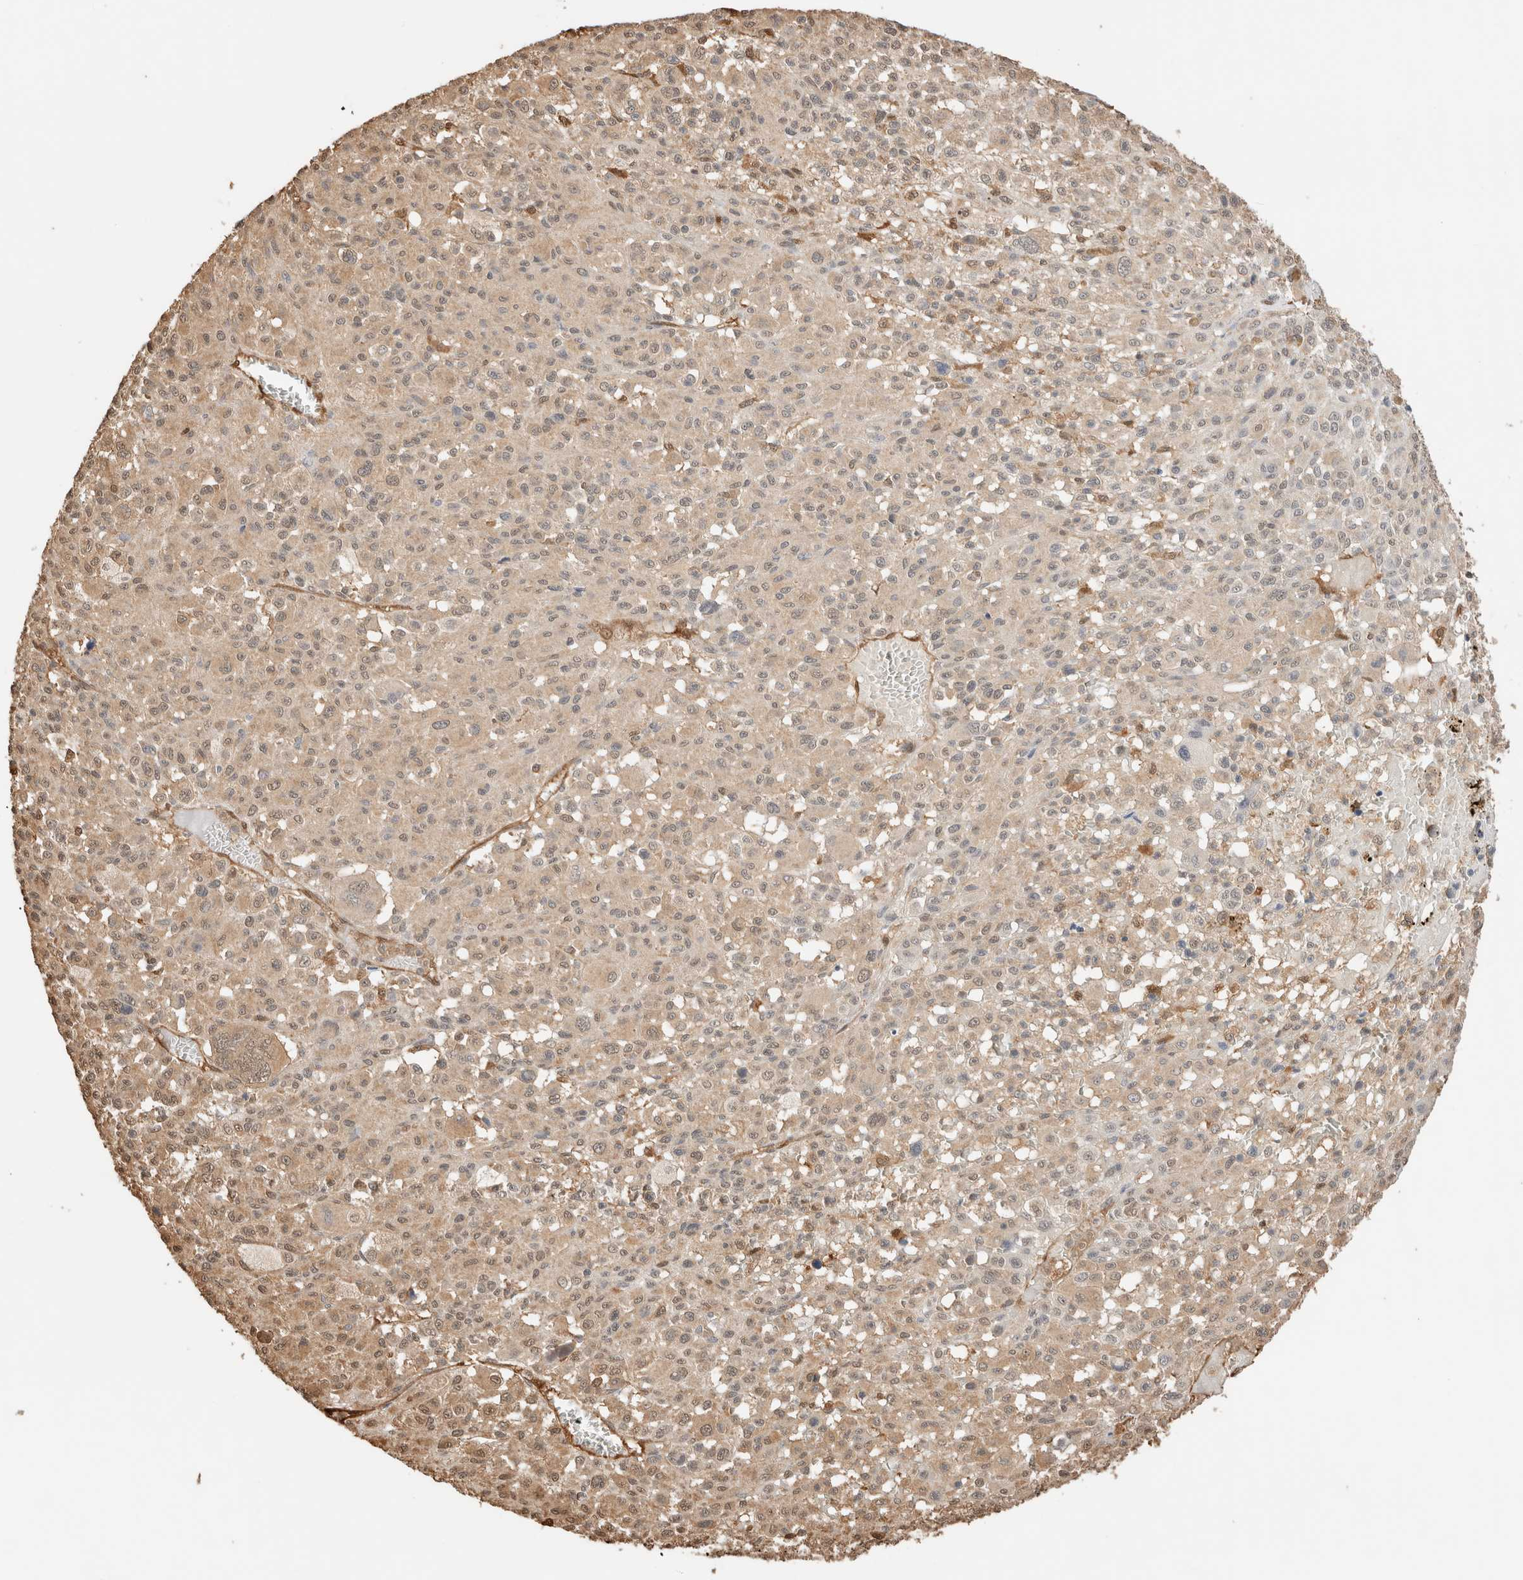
{"staining": {"intensity": "weak", "quantity": ">75%", "location": "cytoplasmic/membranous,nuclear"}, "tissue": "melanoma", "cell_type": "Tumor cells", "image_type": "cancer", "snomed": [{"axis": "morphology", "description": "Malignant melanoma, Metastatic site"}, {"axis": "topography", "description": "Skin"}], "caption": "Protein expression by IHC demonstrates weak cytoplasmic/membranous and nuclear staining in about >75% of tumor cells in melanoma.", "gene": "YWHAH", "patient": {"sex": "female", "age": 74}}